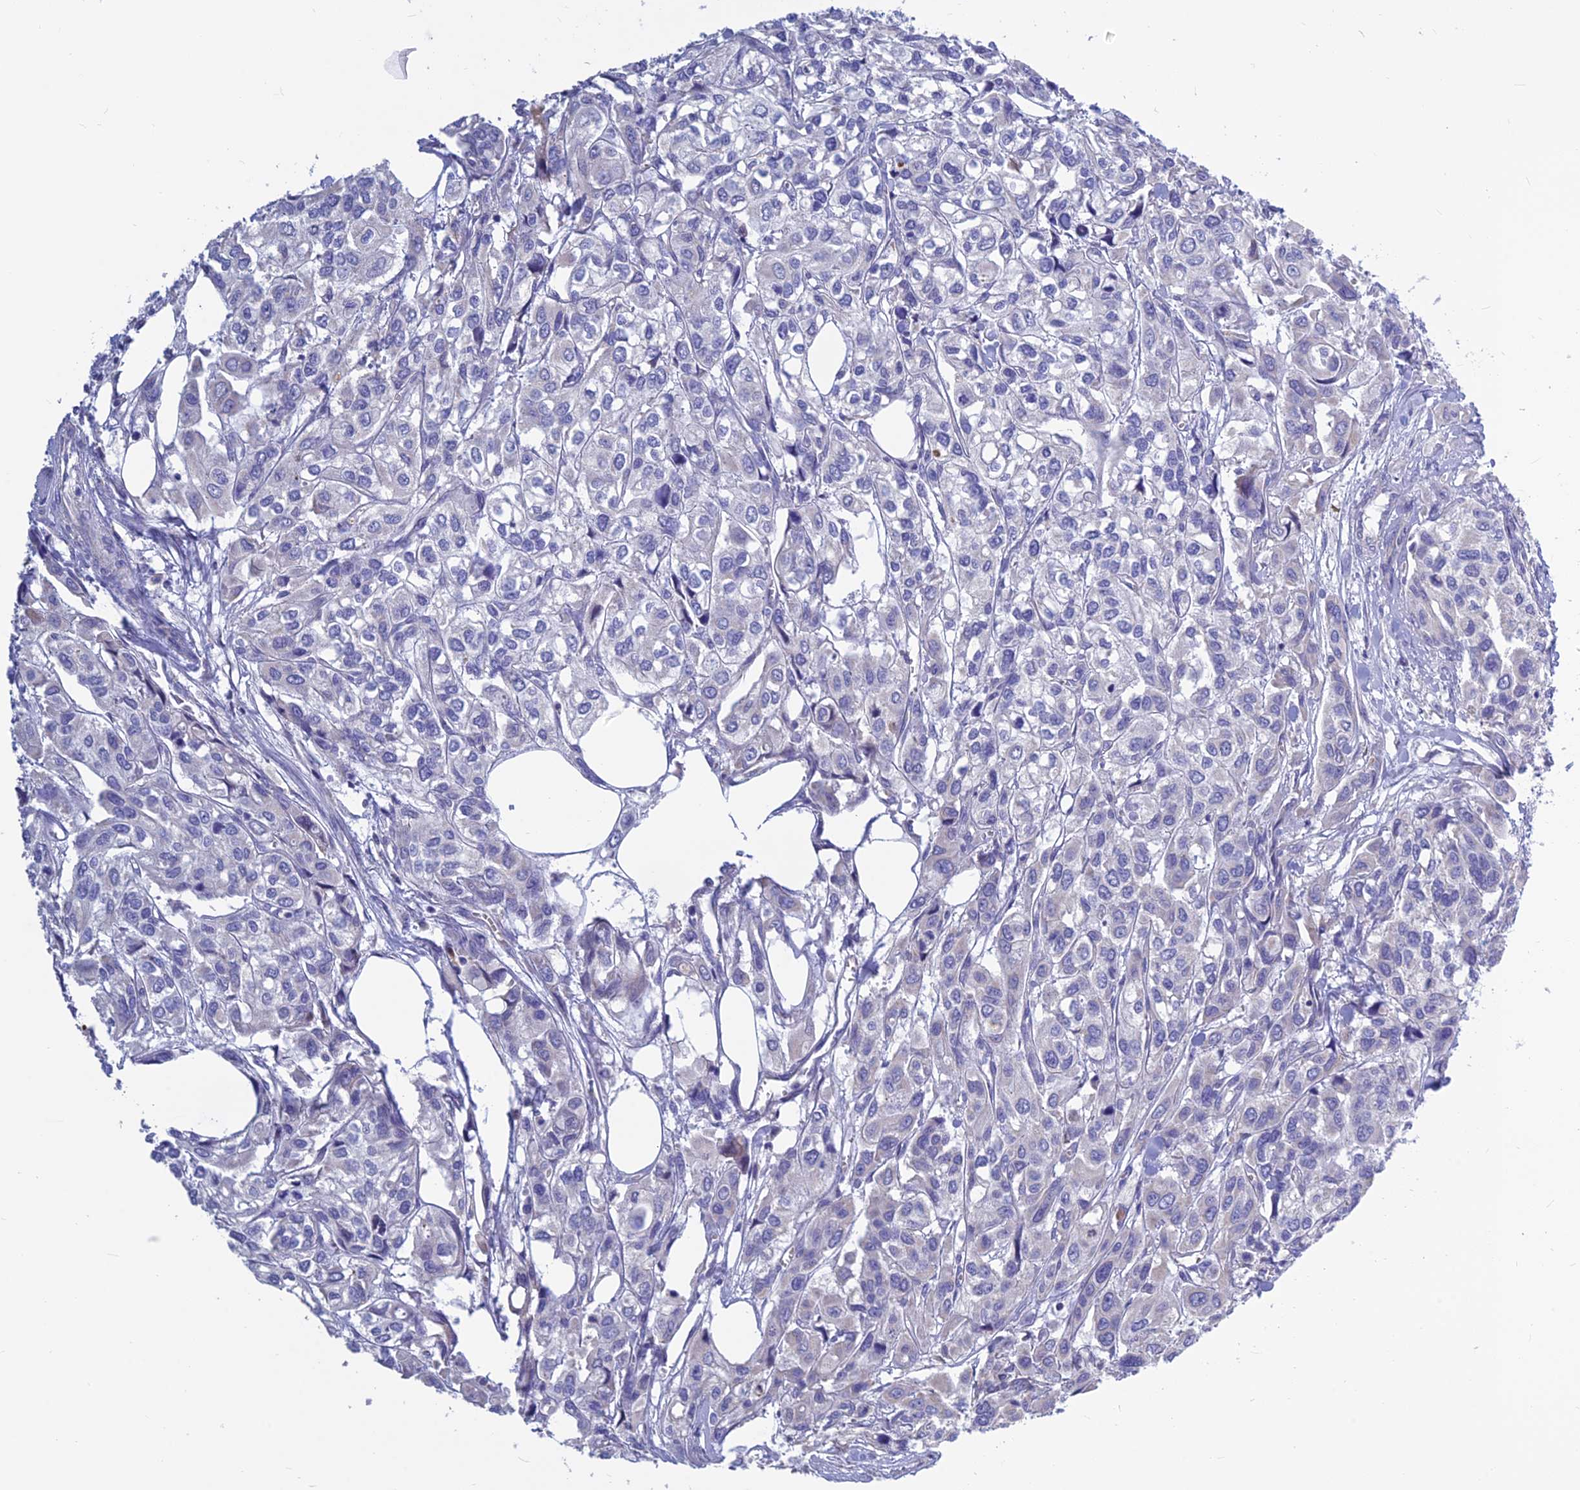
{"staining": {"intensity": "negative", "quantity": "none", "location": "none"}, "tissue": "urothelial cancer", "cell_type": "Tumor cells", "image_type": "cancer", "snomed": [{"axis": "morphology", "description": "Urothelial carcinoma, High grade"}, {"axis": "topography", "description": "Urinary bladder"}], "caption": "An image of human urothelial cancer is negative for staining in tumor cells.", "gene": "BHMT2", "patient": {"sex": "male", "age": 67}}